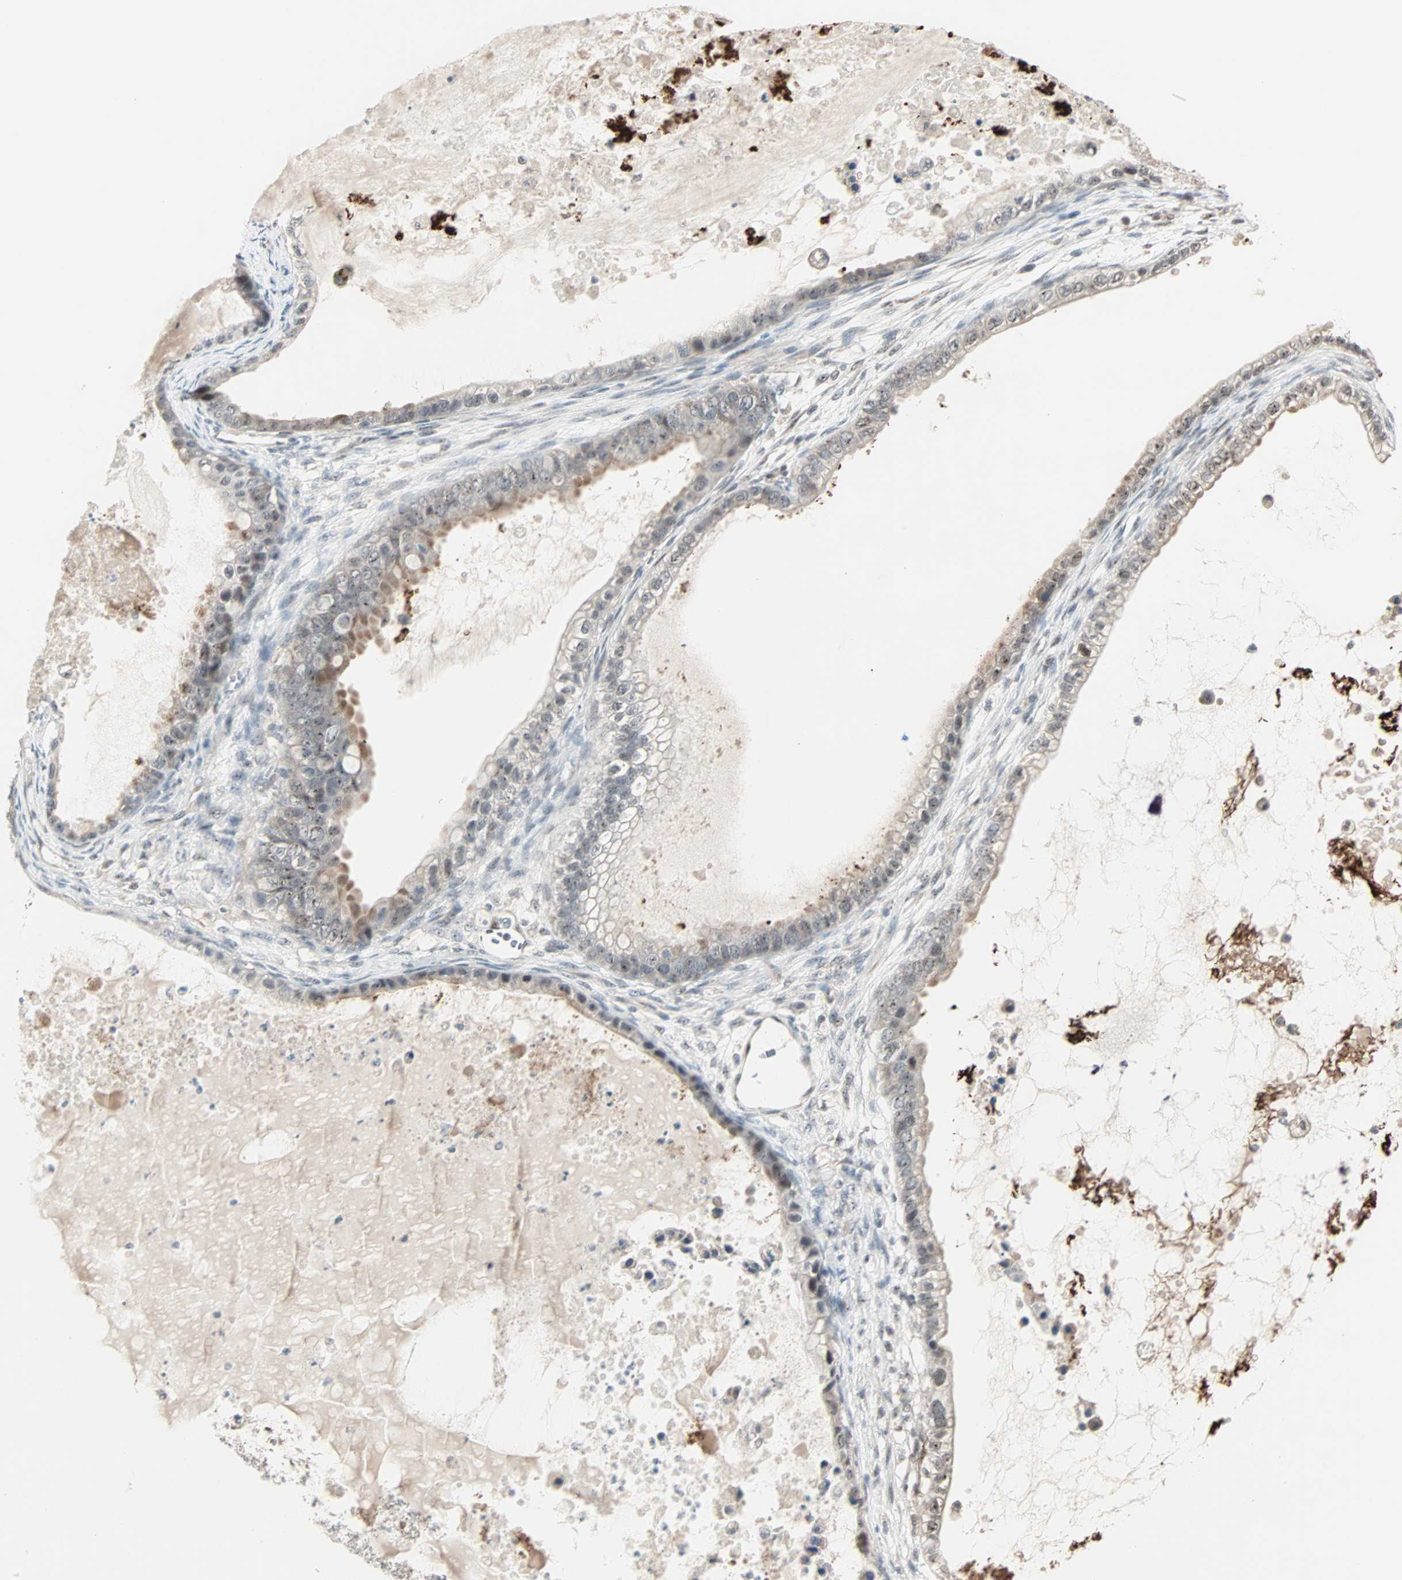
{"staining": {"intensity": "moderate", "quantity": "25%-75%", "location": "cytoplasmic/membranous,nuclear"}, "tissue": "ovarian cancer", "cell_type": "Tumor cells", "image_type": "cancer", "snomed": [{"axis": "morphology", "description": "Cystadenocarcinoma, mucinous, NOS"}, {"axis": "topography", "description": "Ovary"}], "caption": "High-magnification brightfield microscopy of mucinous cystadenocarcinoma (ovarian) stained with DAB (brown) and counterstained with hematoxylin (blue). tumor cells exhibit moderate cytoplasmic/membranous and nuclear staining is present in approximately25%-75% of cells.", "gene": "KDM4A", "patient": {"sex": "female", "age": 80}}